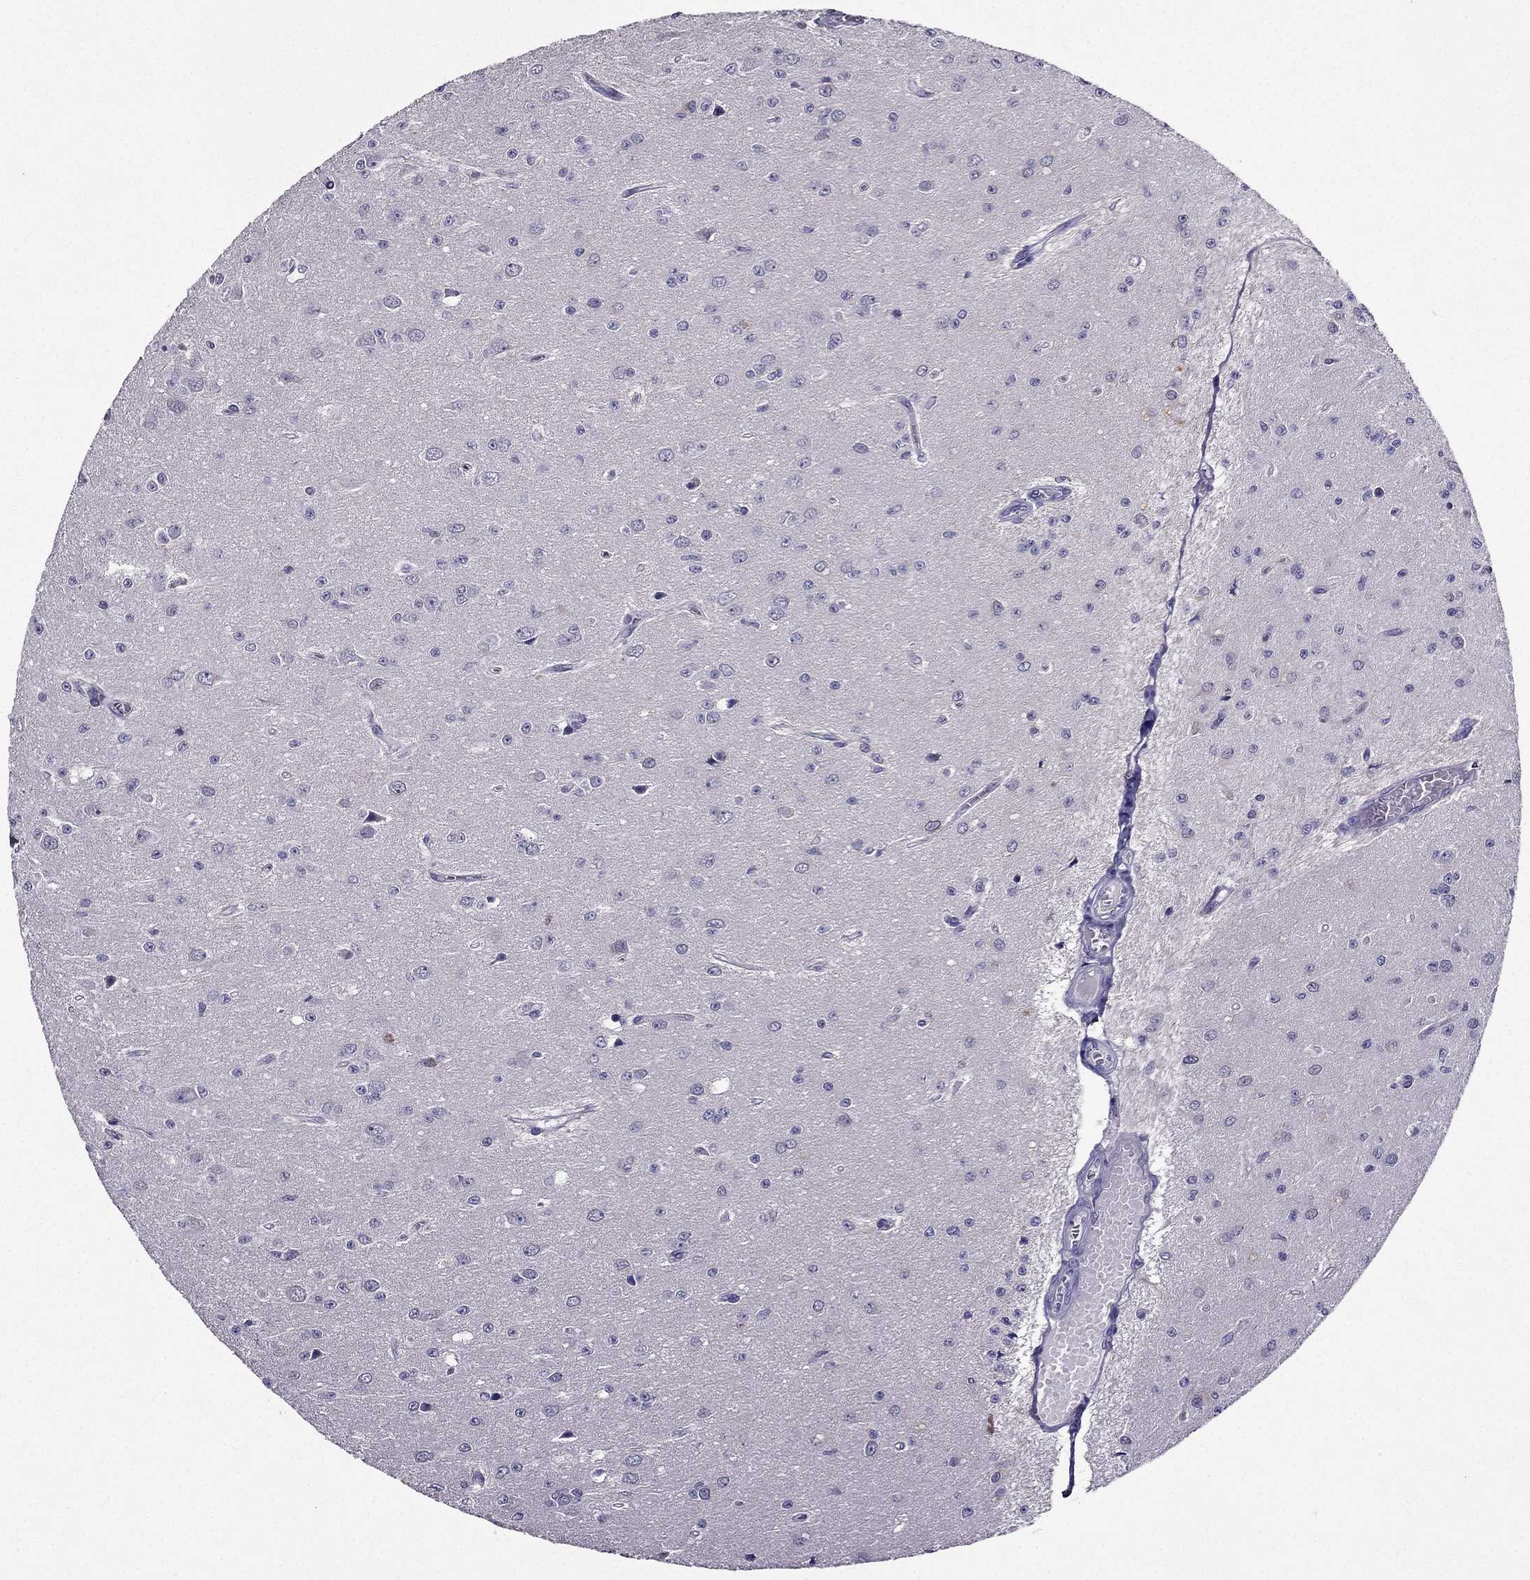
{"staining": {"intensity": "negative", "quantity": "none", "location": "none"}, "tissue": "glioma", "cell_type": "Tumor cells", "image_type": "cancer", "snomed": [{"axis": "morphology", "description": "Glioma, malignant, Low grade"}, {"axis": "topography", "description": "Brain"}], "caption": "DAB (3,3'-diaminobenzidine) immunohistochemical staining of malignant glioma (low-grade) reveals no significant staining in tumor cells.", "gene": "DUSP15", "patient": {"sex": "female", "age": 45}}